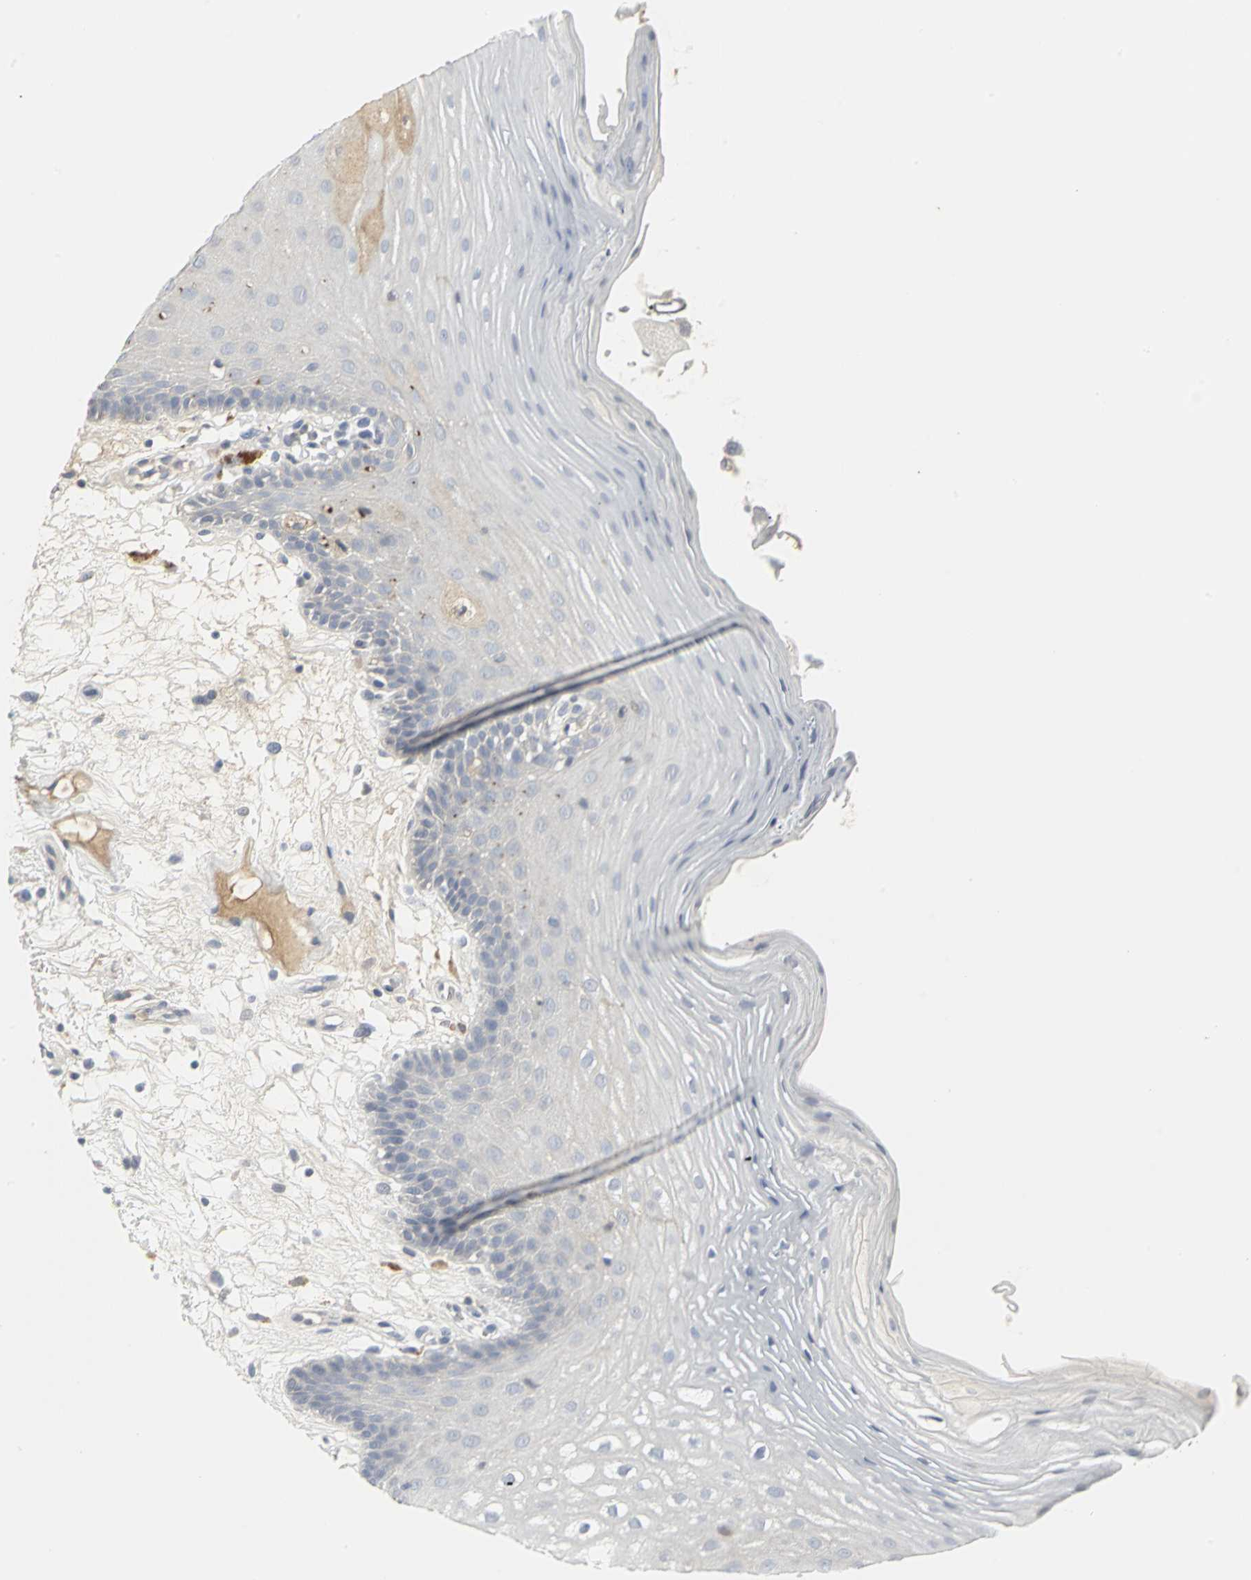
{"staining": {"intensity": "moderate", "quantity": "<25%", "location": "cytoplasmic/membranous"}, "tissue": "oral mucosa", "cell_type": "Squamous epithelial cells", "image_type": "normal", "snomed": [{"axis": "morphology", "description": "Normal tissue, NOS"}, {"axis": "morphology", "description": "Squamous cell carcinoma, NOS"}, {"axis": "topography", "description": "Skeletal muscle"}, {"axis": "topography", "description": "Oral tissue"}, {"axis": "topography", "description": "Head-Neck"}], "caption": "The image displays immunohistochemical staining of benign oral mucosa. There is moderate cytoplasmic/membranous expression is present in about <25% of squamous epithelial cells. (DAB IHC with brightfield microscopy, high magnification).", "gene": "ZIC1", "patient": {"sex": "male", "age": 71}}